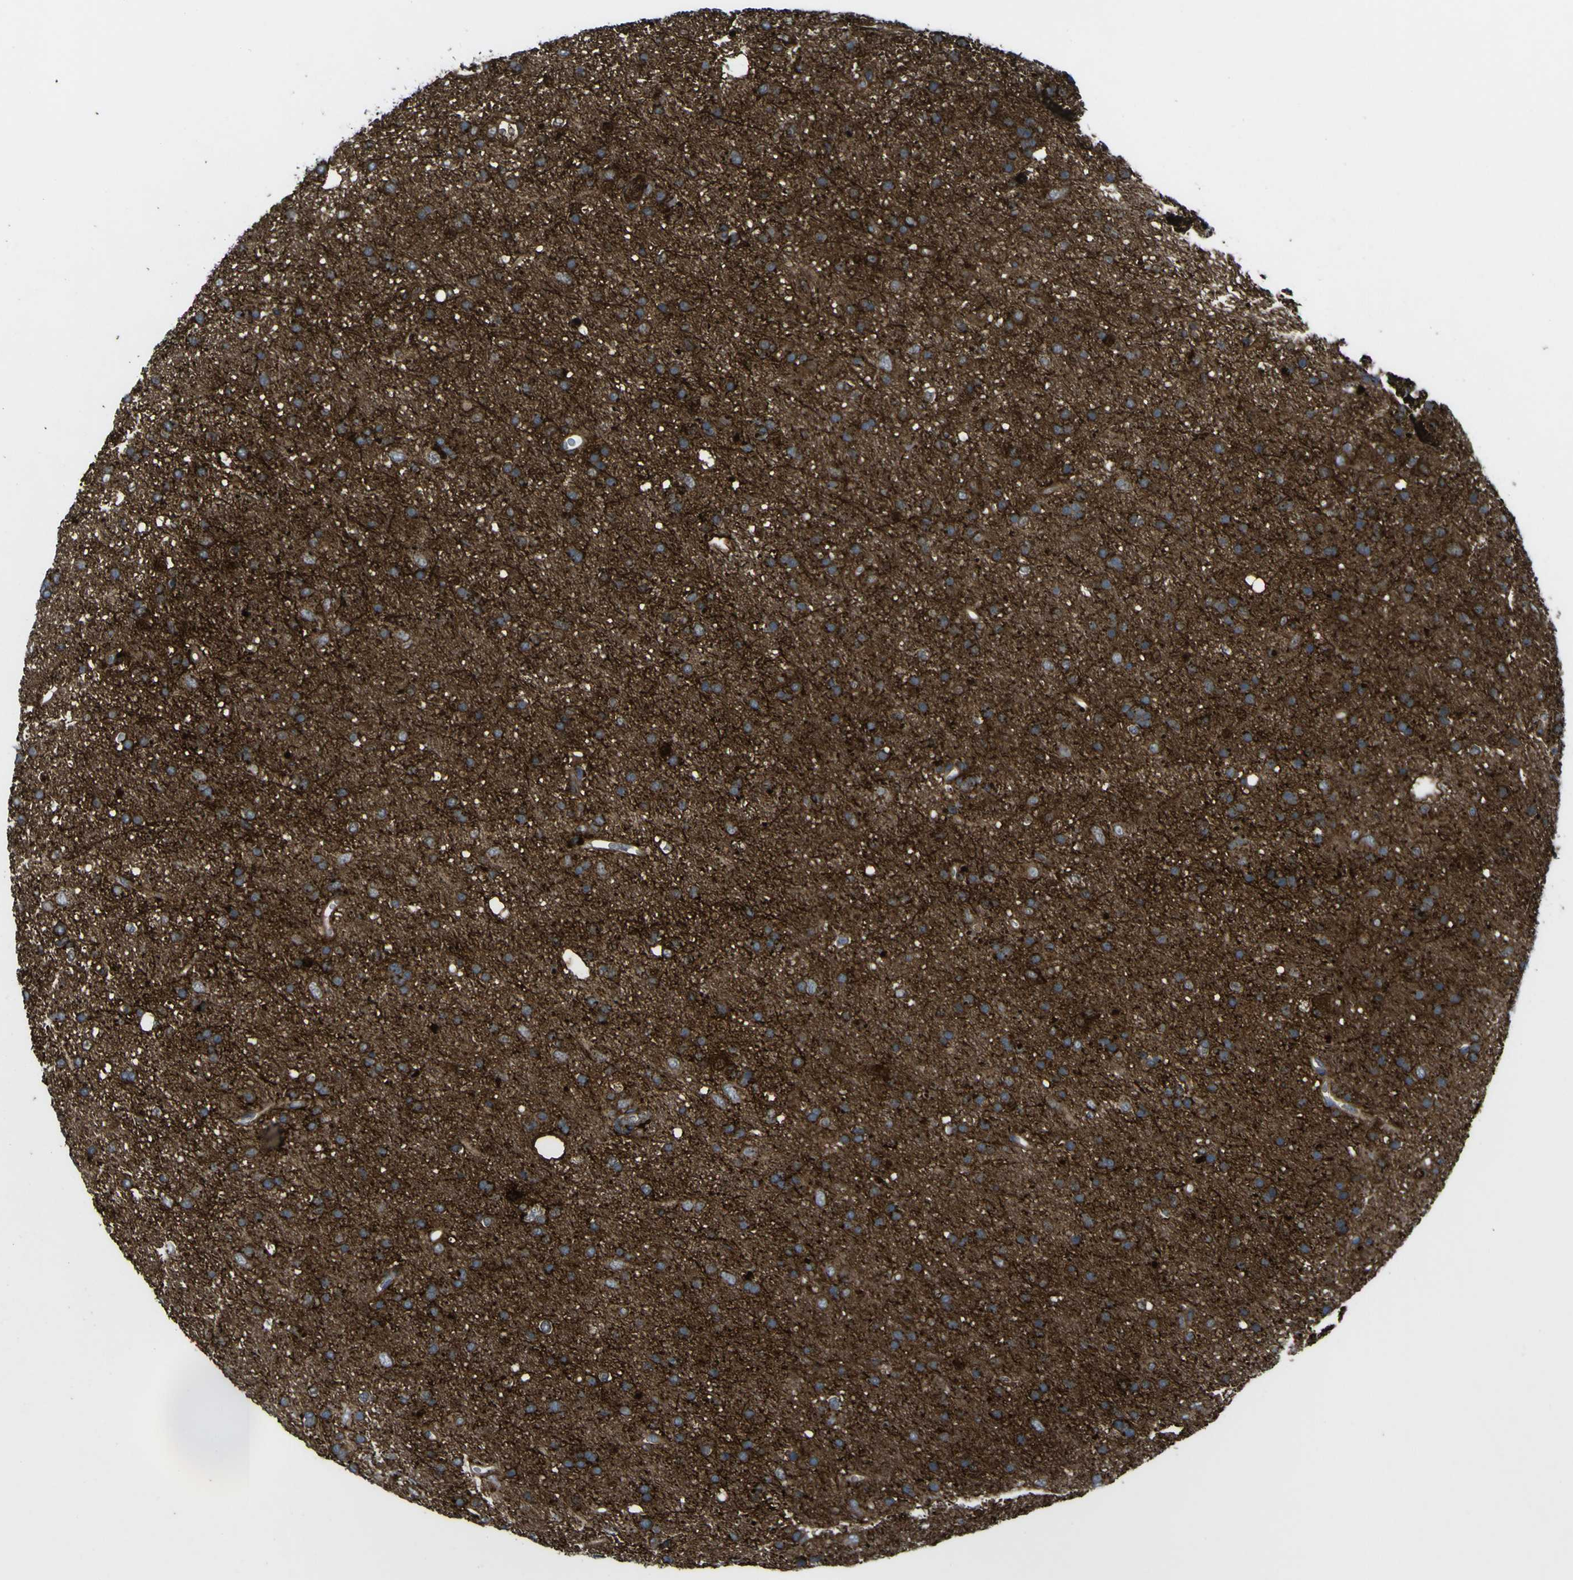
{"staining": {"intensity": "moderate", "quantity": ">75%", "location": "cytoplasmic/membranous"}, "tissue": "glioma", "cell_type": "Tumor cells", "image_type": "cancer", "snomed": [{"axis": "morphology", "description": "Glioma, malignant, Low grade"}, {"axis": "topography", "description": "Brain"}], "caption": "Immunohistochemical staining of human low-grade glioma (malignant) reveals moderate cytoplasmic/membranous protein staining in approximately >75% of tumor cells.", "gene": "CST3", "patient": {"sex": "male", "age": 77}}